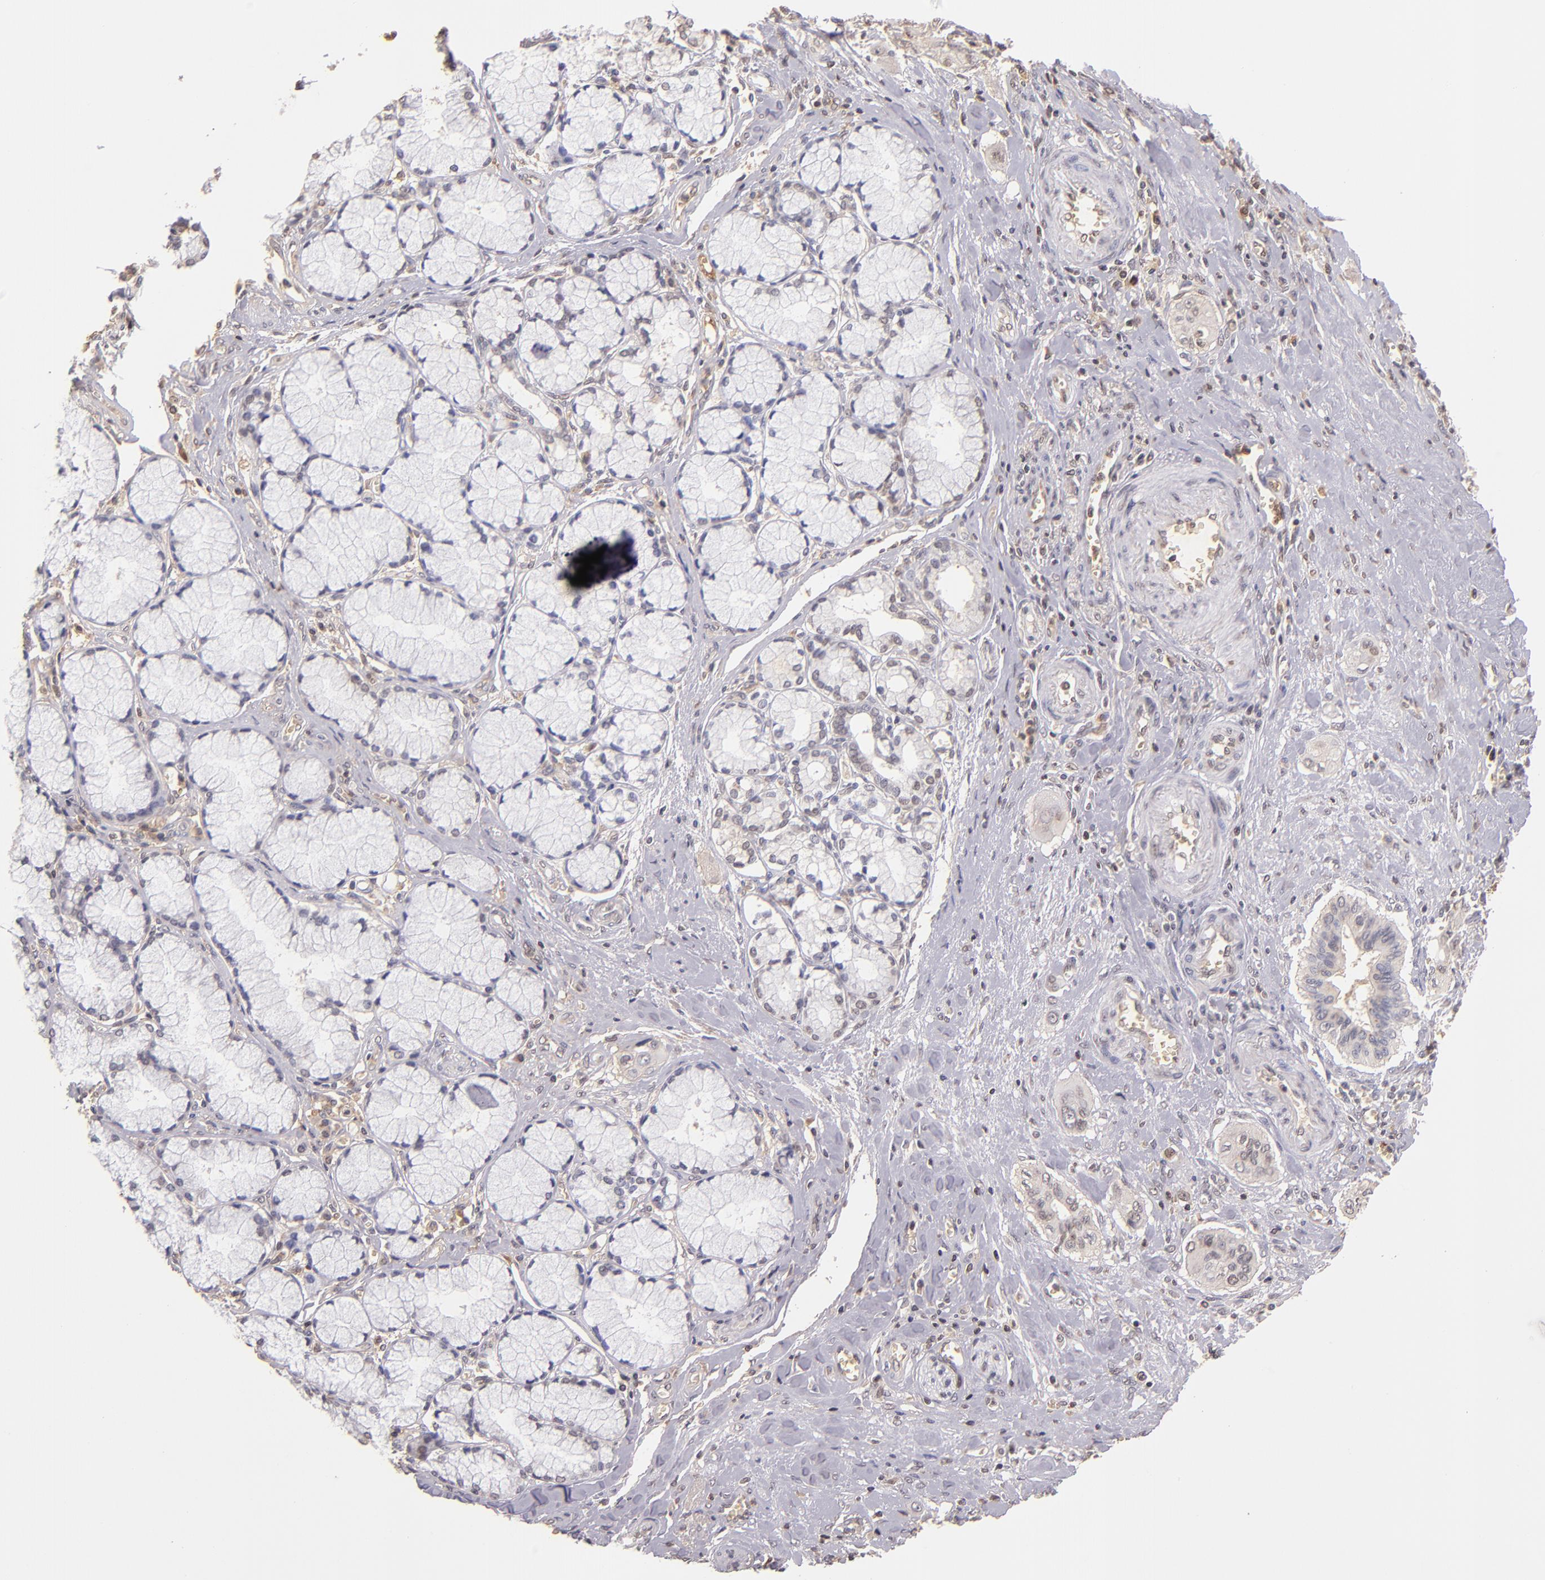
{"staining": {"intensity": "negative", "quantity": "none", "location": "none"}, "tissue": "pancreatic cancer", "cell_type": "Tumor cells", "image_type": "cancer", "snomed": [{"axis": "morphology", "description": "Adenocarcinoma, NOS"}, {"axis": "topography", "description": "Pancreas"}], "caption": "High magnification brightfield microscopy of adenocarcinoma (pancreatic) stained with DAB (3,3'-diaminobenzidine) (brown) and counterstained with hematoxylin (blue): tumor cells show no significant positivity. Nuclei are stained in blue.", "gene": "SERPINC1", "patient": {"sex": "male", "age": 77}}